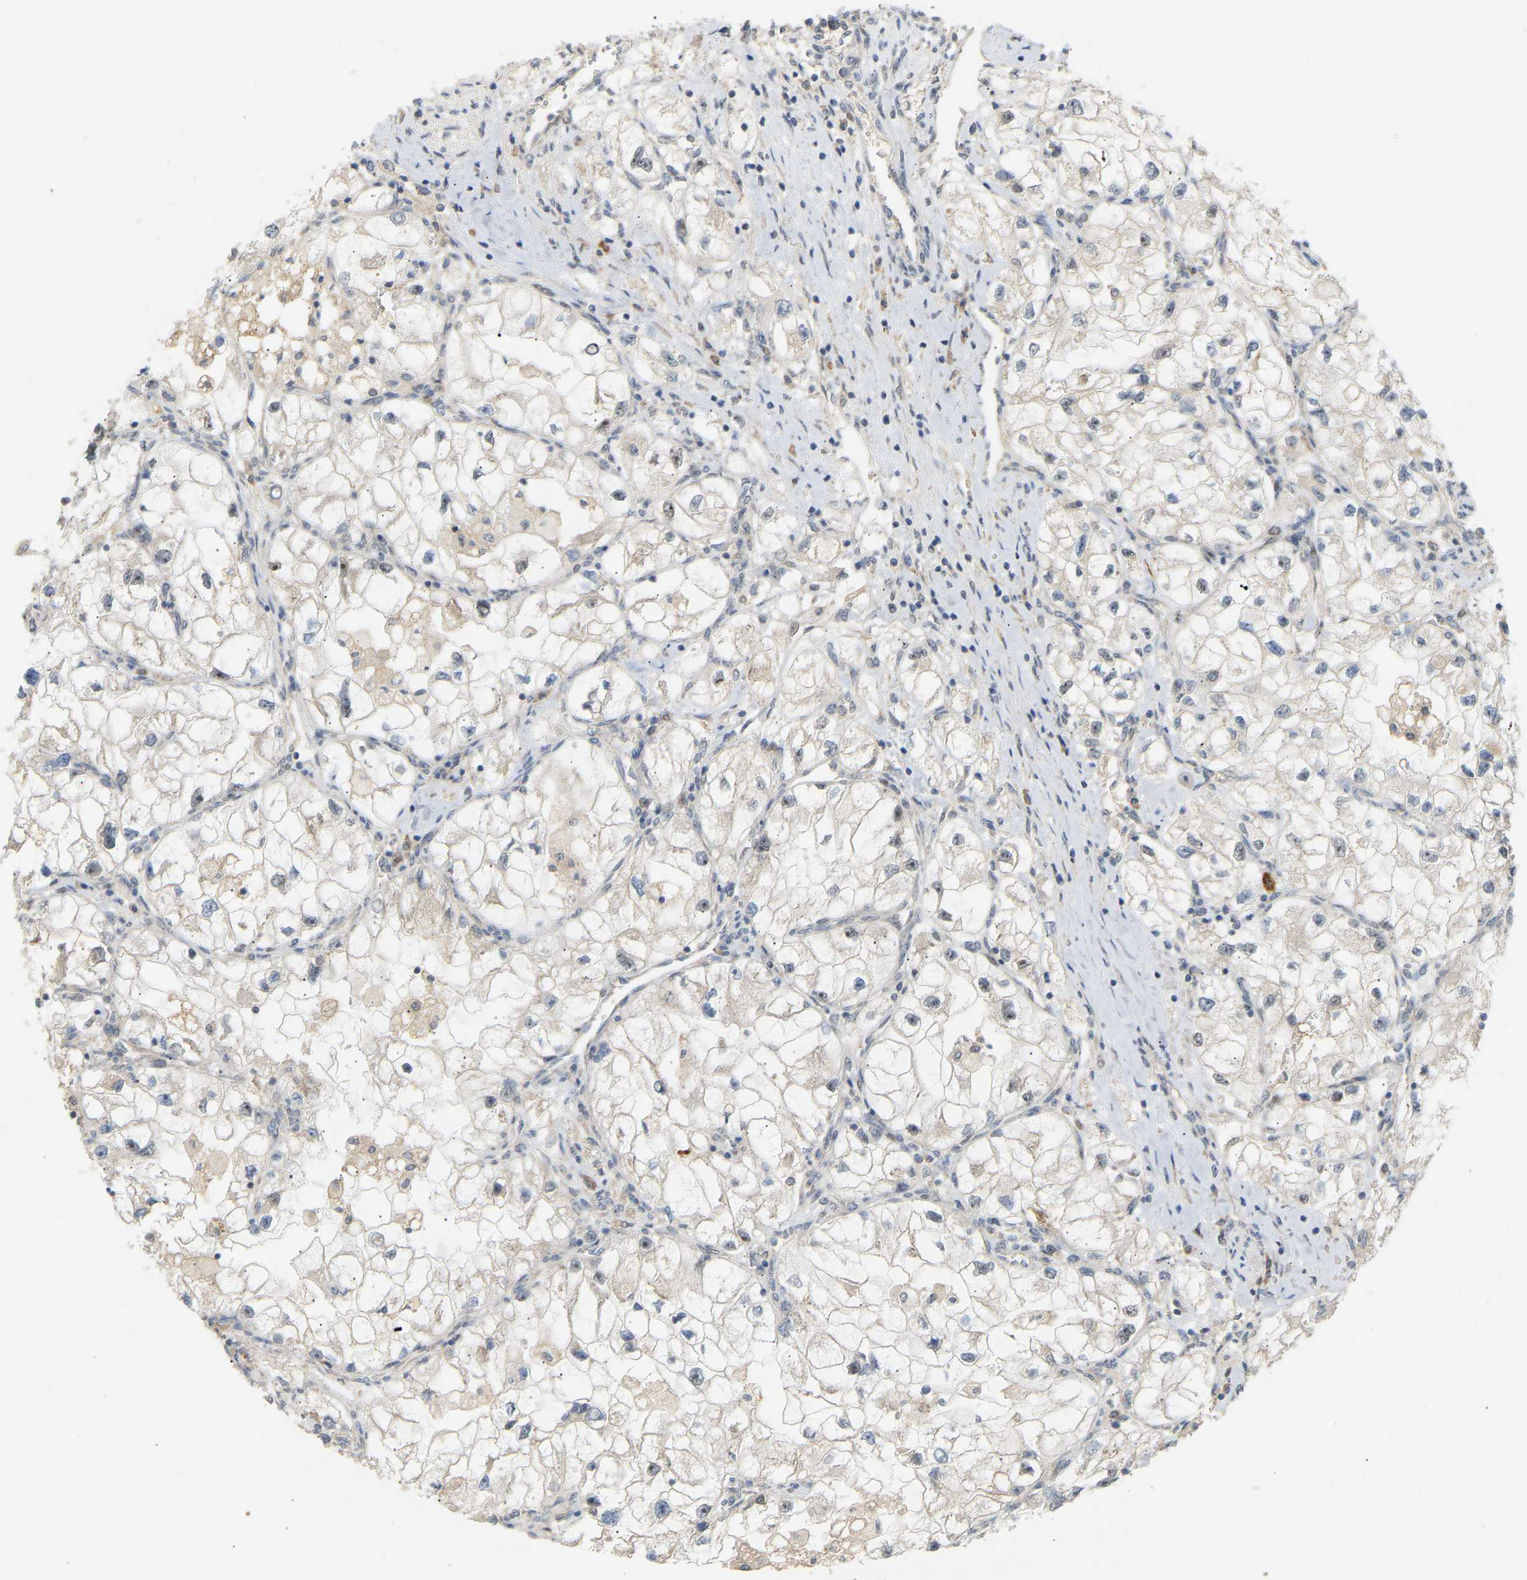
{"staining": {"intensity": "negative", "quantity": "none", "location": "none"}, "tissue": "renal cancer", "cell_type": "Tumor cells", "image_type": "cancer", "snomed": [{"axis": "morphology", "description": "Adenocarcinoma, NOS"}, {"axis": "topography", "description": "Kidney"}], "caption": "Image shows no protein expression in tumor cells of adenocarcinoma (renal) tissue.", "gene": "PTPN4", "patient": {"sex": "female", "age": 70}}